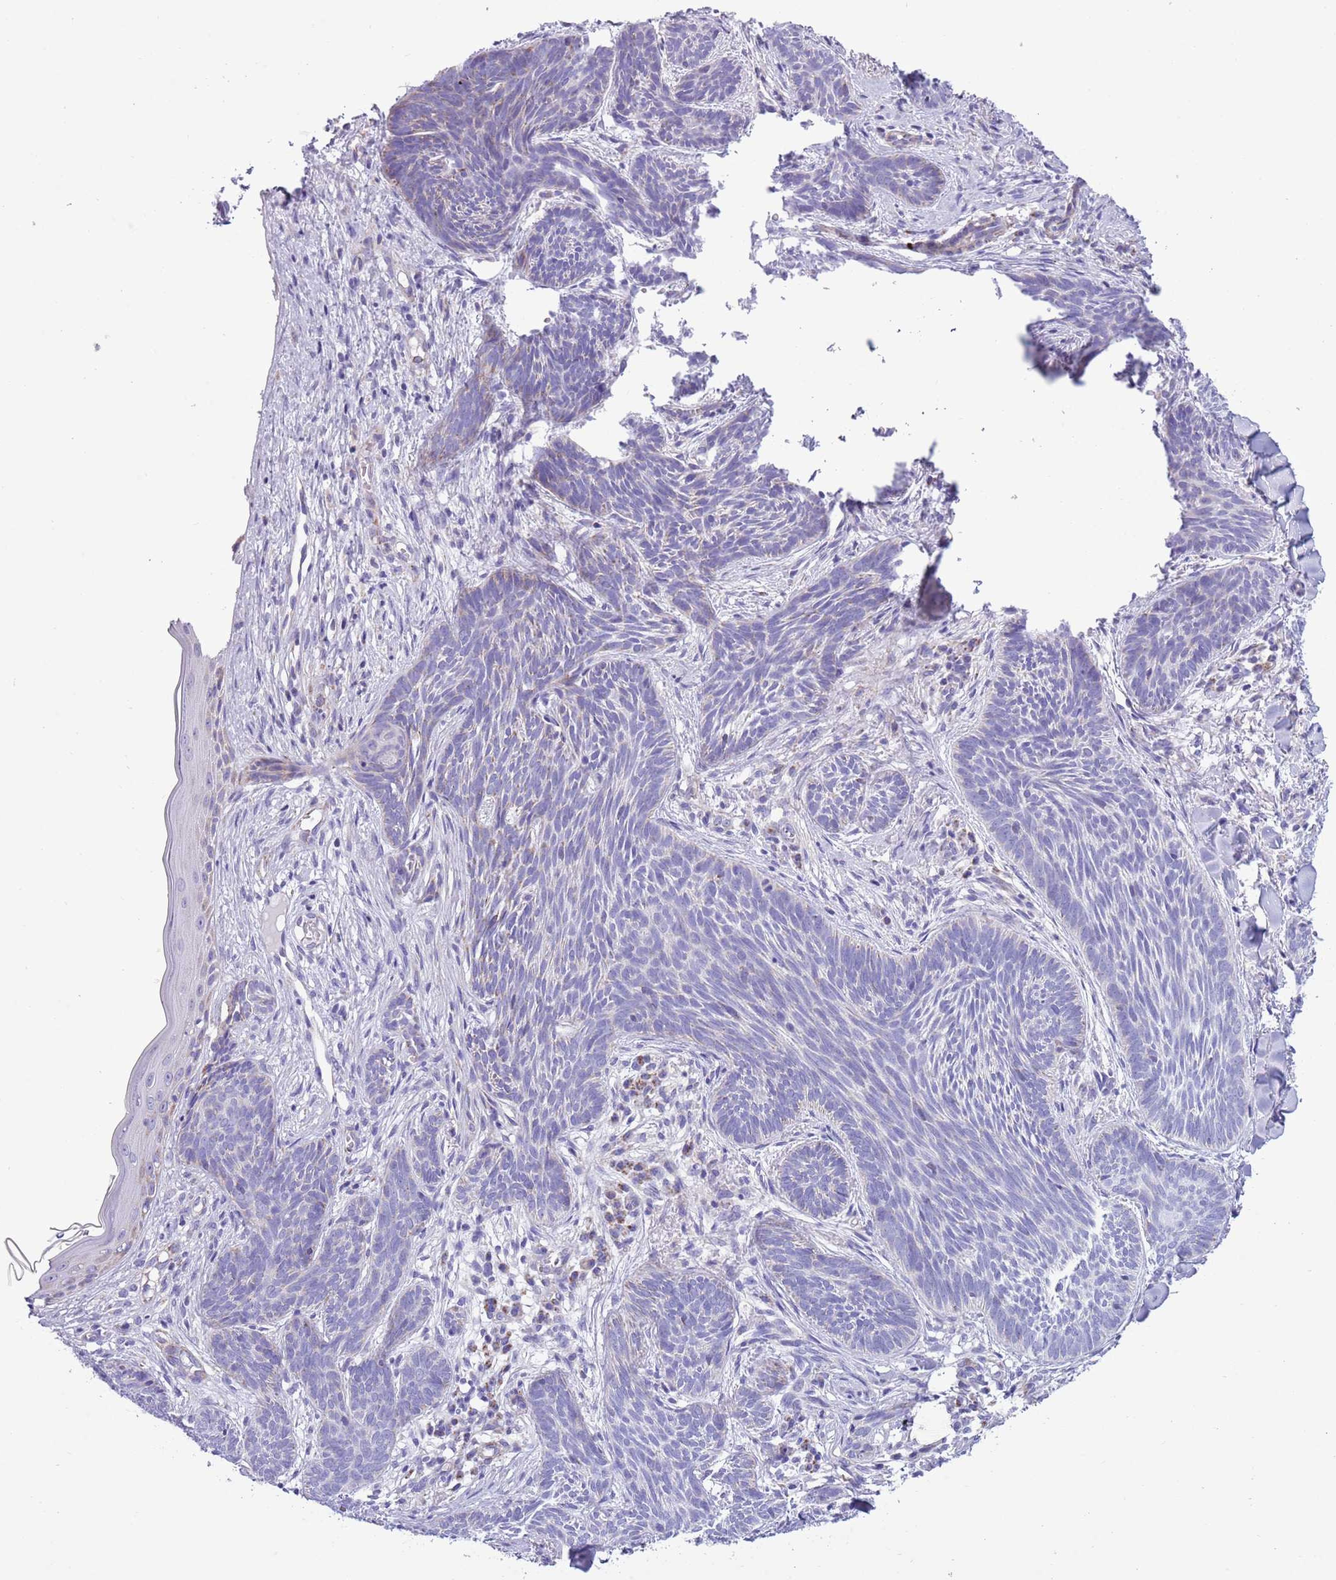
{"staining": {"intensity": "negative", "quantity": "none", "location": "none"}, "tissue": "skin cancer", "cell_type": "Tumor cells", "image_type": "cancer", "snomed": [{"axis": "morphology", "description": "Basal cell carcinoma"}, {"axis": "topography", "description": "Skin"}], "caption": "This image is of skin cancer stained with IHC to label a protein in brown with the nuclei are counter-stained blue. There is no positivity in tumor cells.", "gene": "MOCOS", "patient": {"sex": "female", "age": 81}}